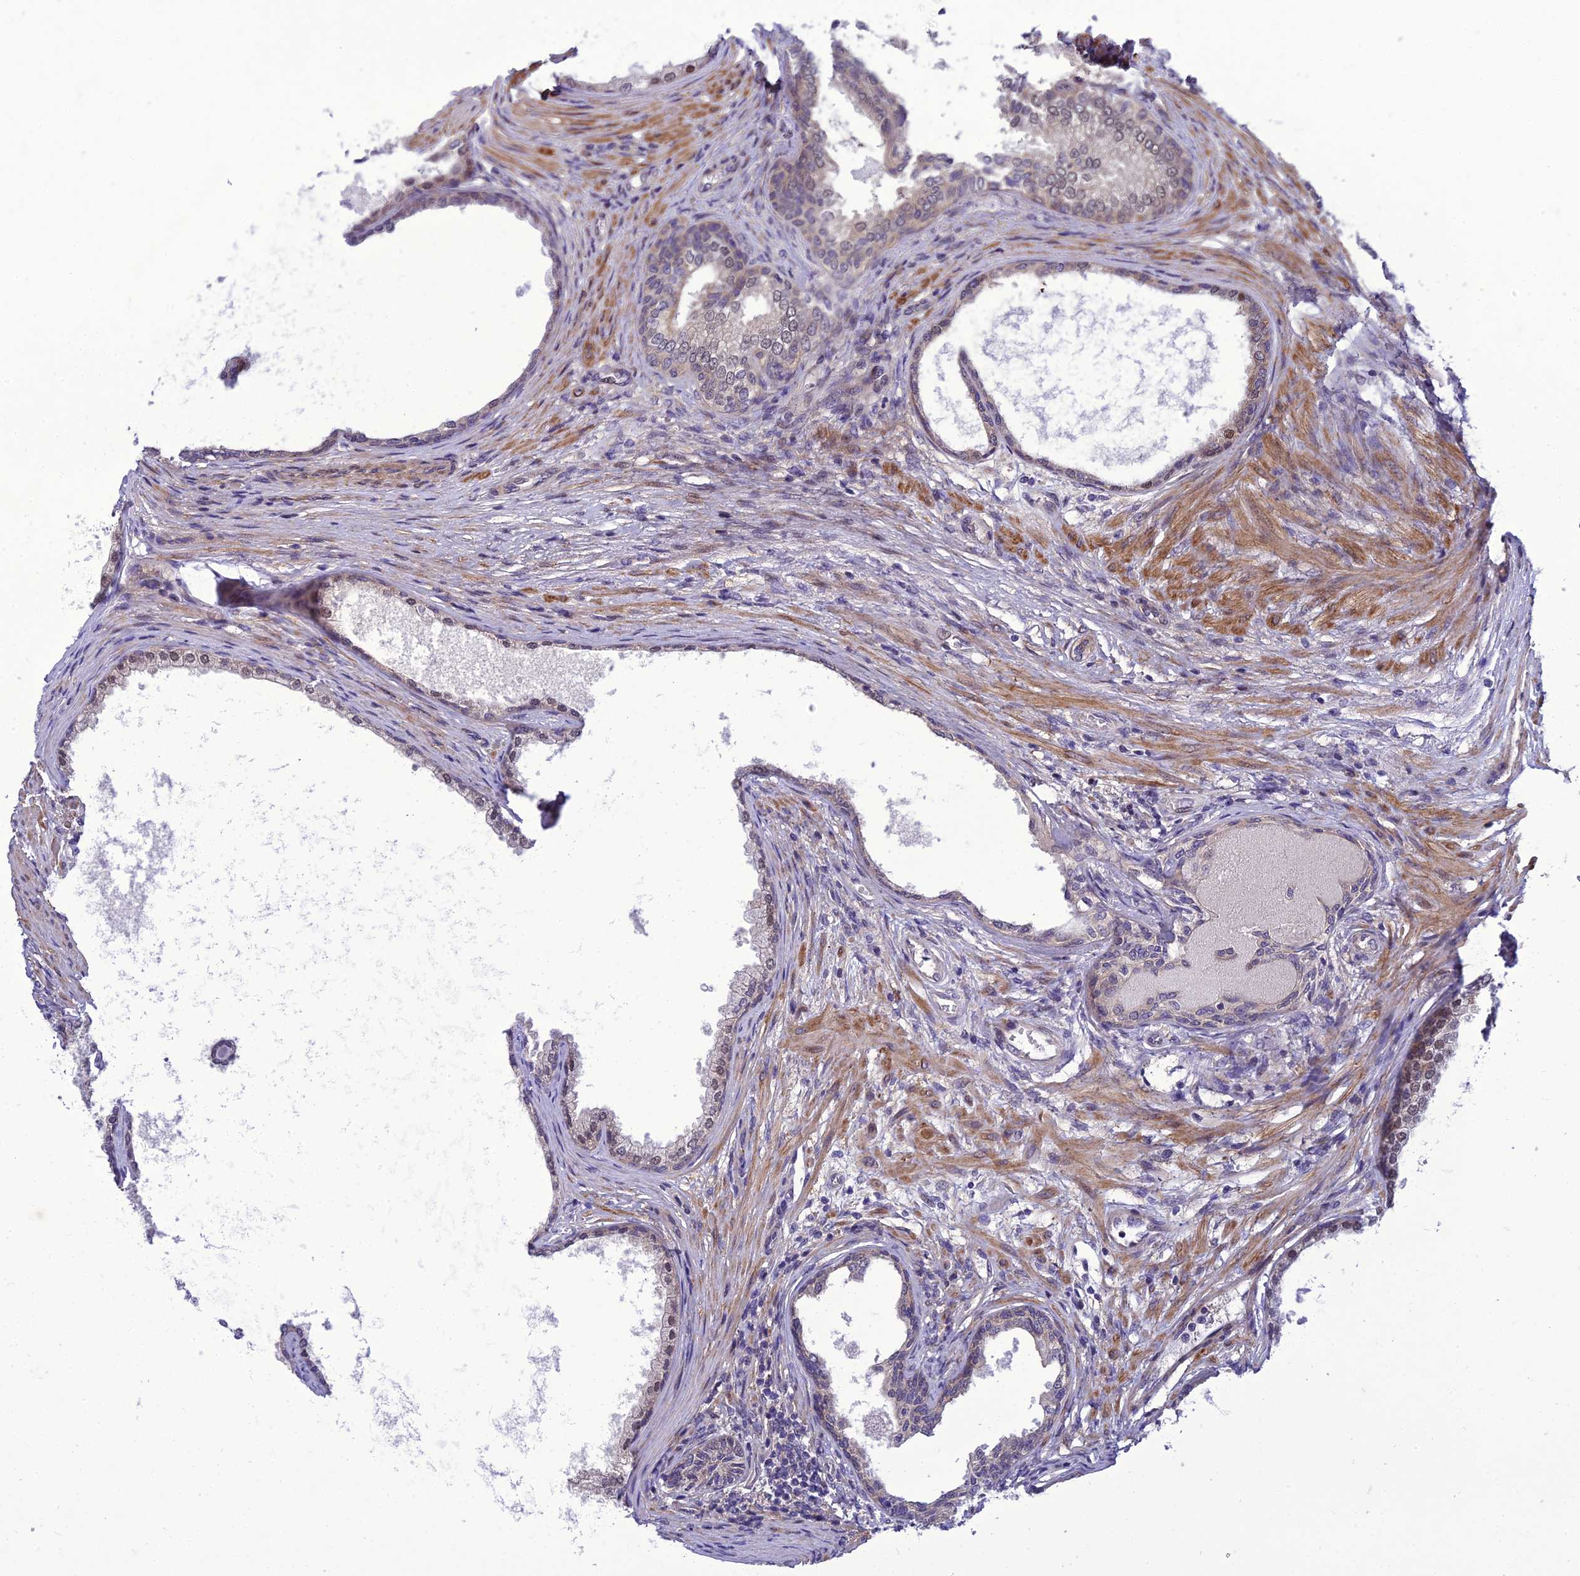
{"staining": {"intensity": "moderate", "quantity": "25%-75%", "location": "cytoplasmic/membranous,nuclear"}, "tissue": "prostate", "cell_type": "Glandular cells", "image_type": "normal", "snomed": [{"axis": "morphology", "description": "Normal tissue, NOS"}, {"axis": "topography", "description": "Prostate"}], "caption": "IHC (DAB) staining of normal prostate displays moderate cytoplasmic/membranous,nuclear protein staining in approximately 25%-75% of glandular cells.", "gene": "GAB4", "patient": {"sex": "male", "age": 76}}